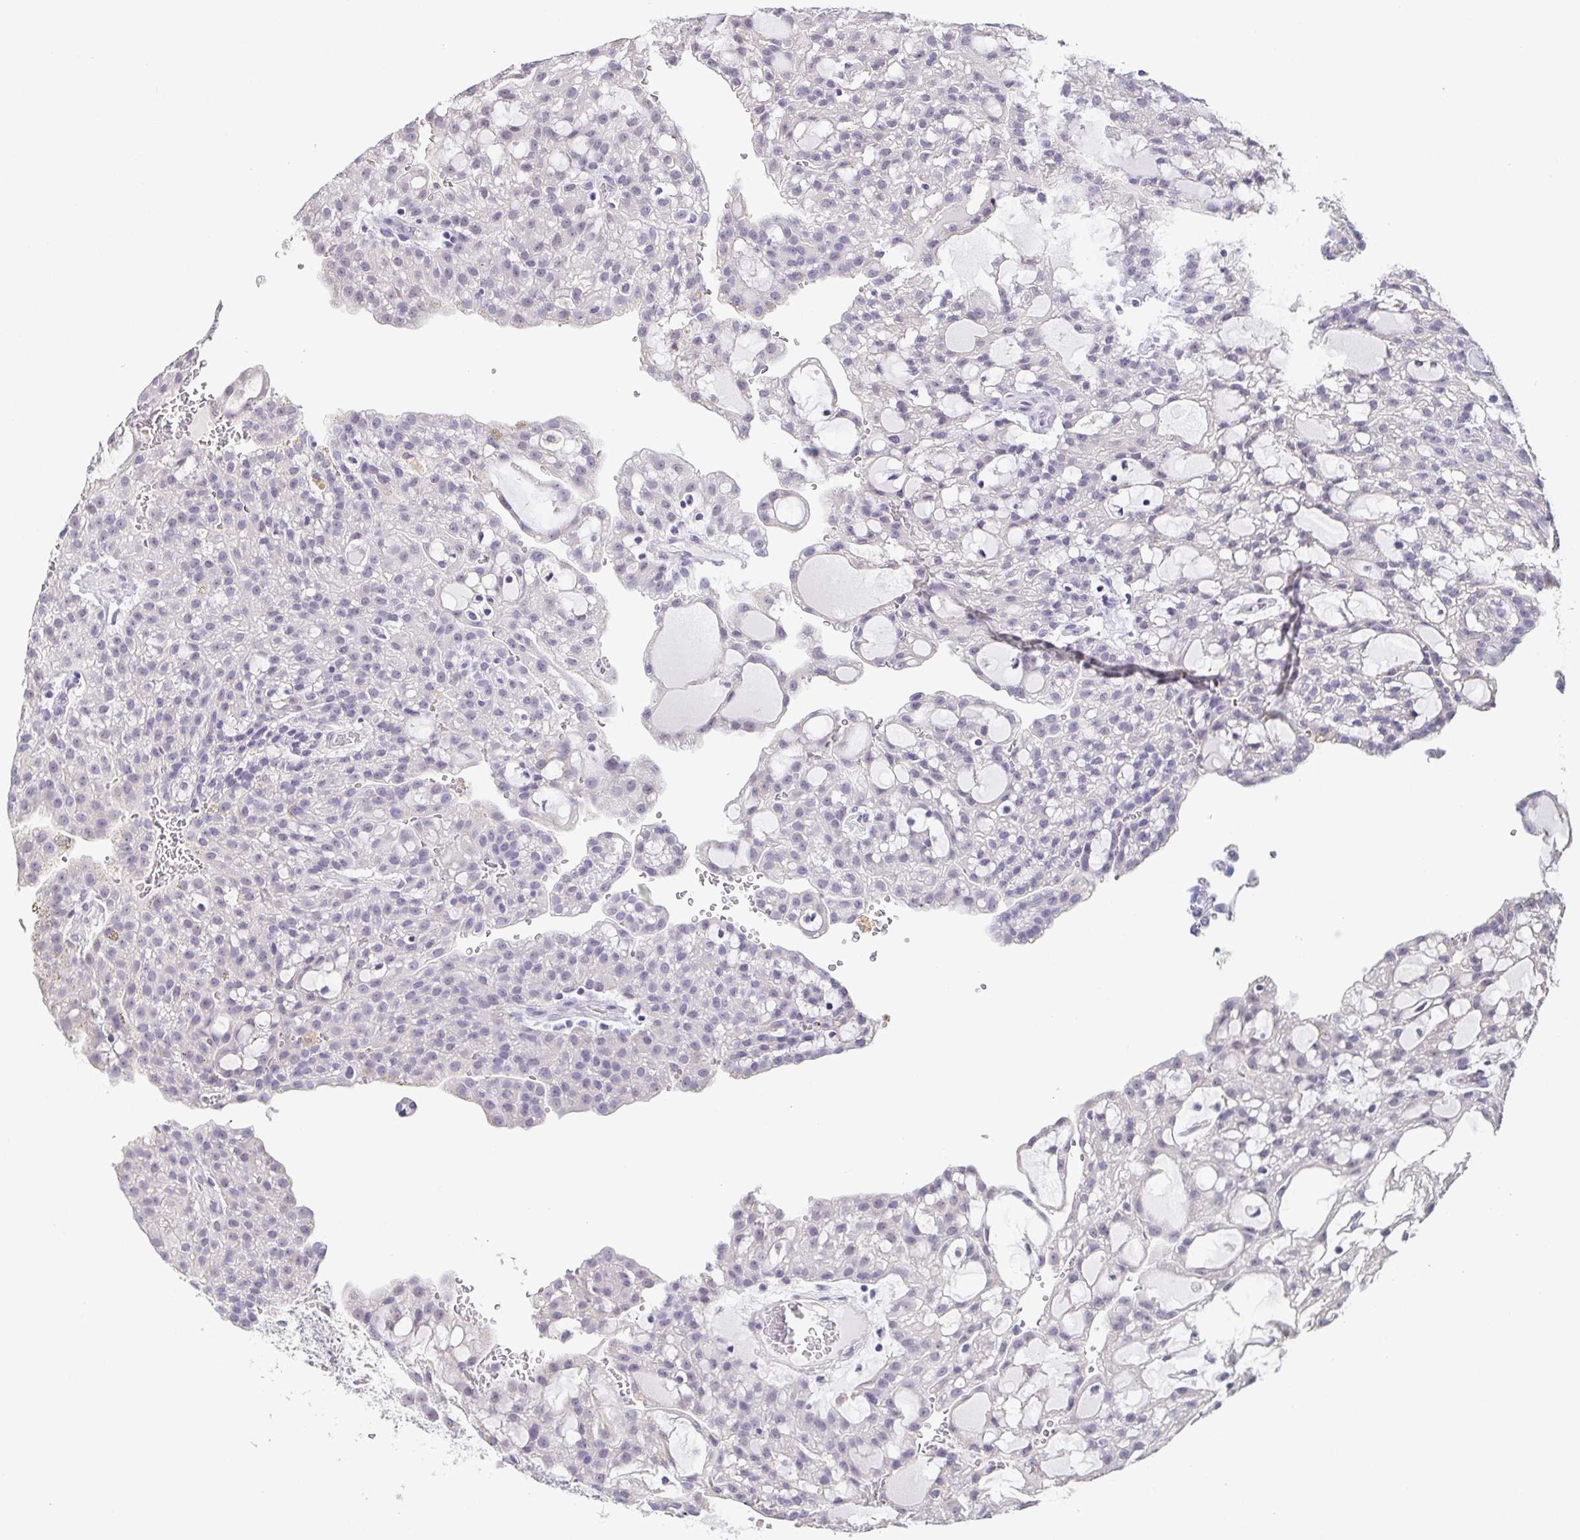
{"staining": {"intensity": "negative", "quantity": "none", "location": "none"}, "tissue": "renal cancer", "cell_type": "Tumor cells", "image_type": "cancer", "snomed": [{"axis": "morphology", "description": "Adenocarcinoma, NOS"}, {"axis": "topography", "description": "Kidney"}], "caption": "Tumor cells are negative for protein expression in human adenocarcinoma (renal).", "gene": "NEFH", "patient": {"sex": "male", "age": 63}}